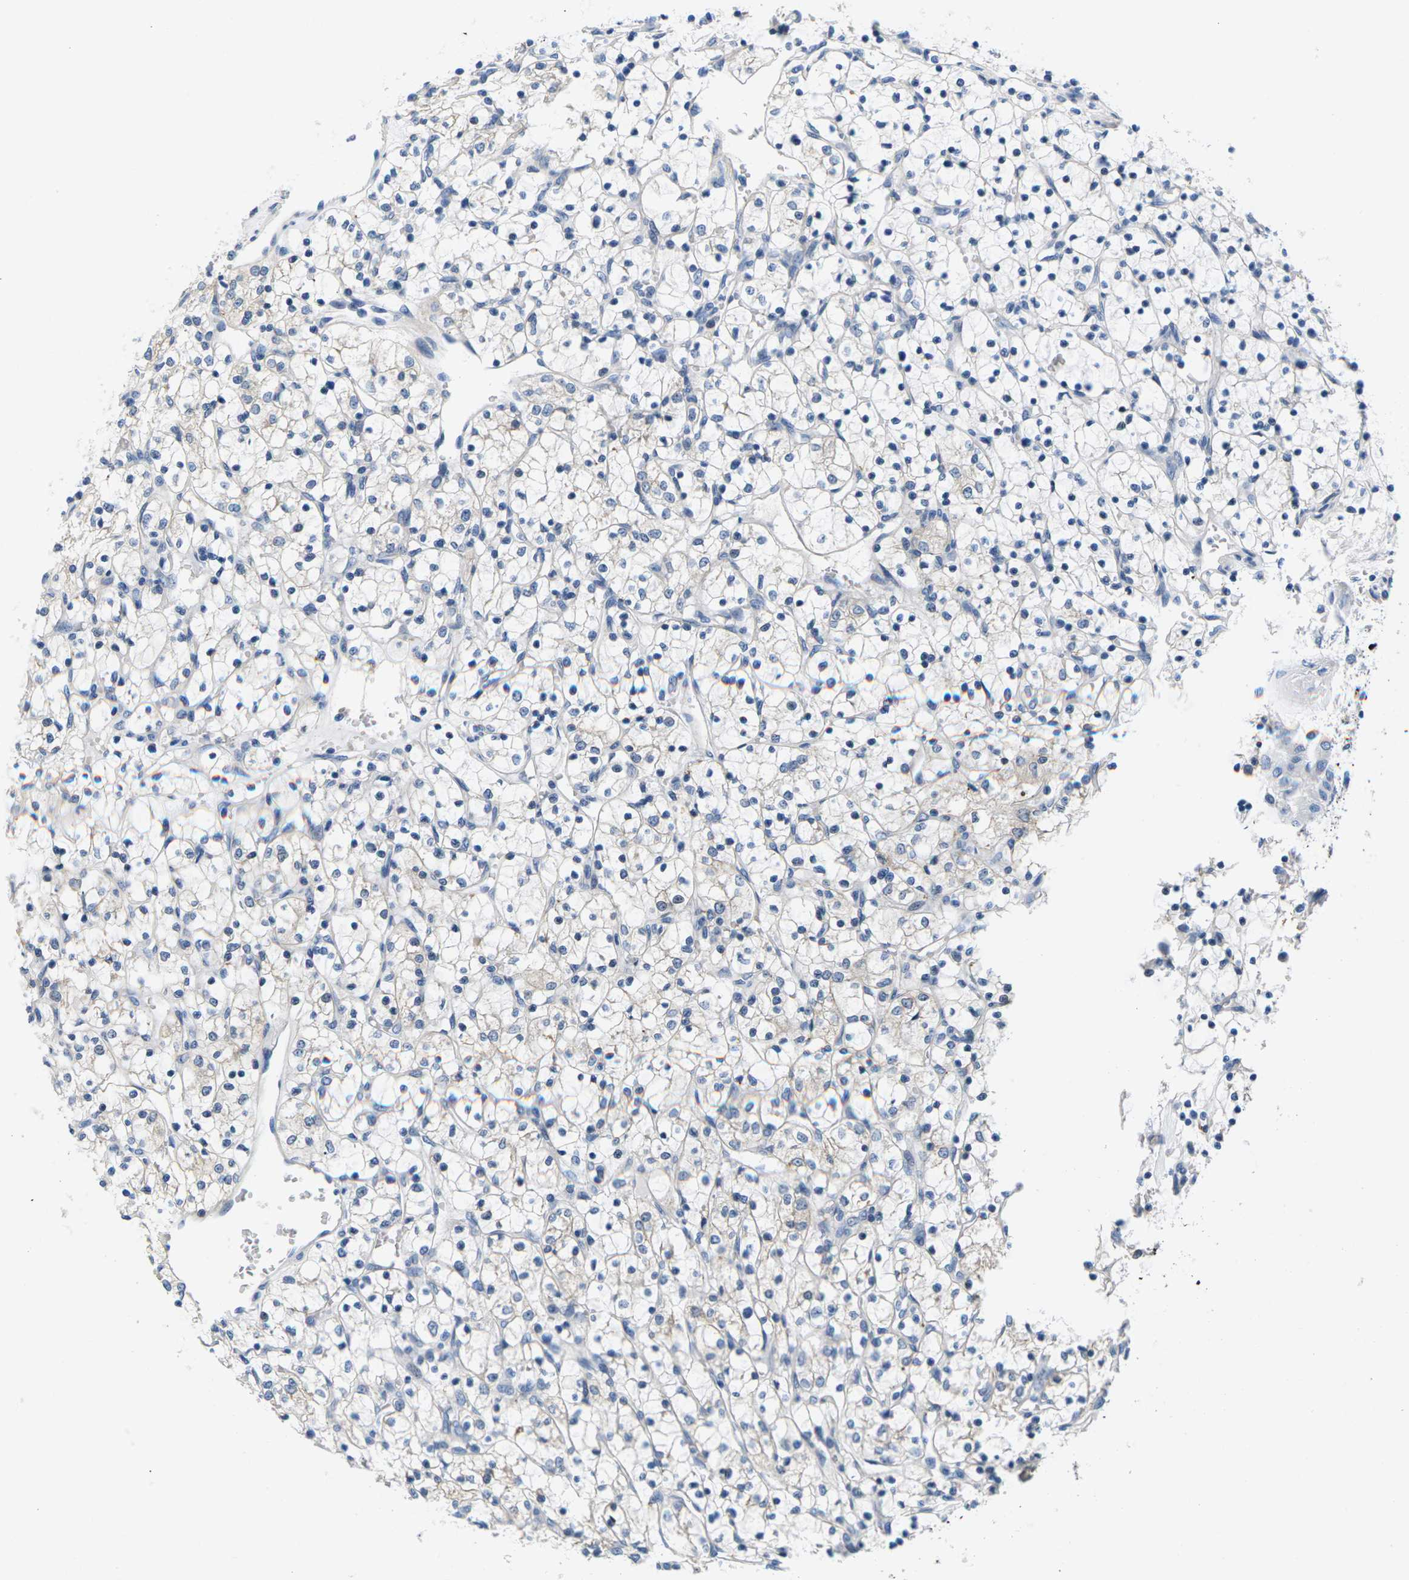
{"staining": {"intensity": "negative", "quantity": "none", "location": "none"}, "tissue": "renal cancer", "cell_type": "Tumor cells", "image_type": "cancer", "snomed": [{"axis": "morphology", "description": "Adenocarcinoma, NOS"}, {"axis": "topography", "description": "Kidney"}], "caption": "This is a micrograph of IHC staining of adenocarcinoma (renal), which shows no staining in tumor cells.", "gene": "TSPAN2", "patient": {"sex": "female", "age": 69}}